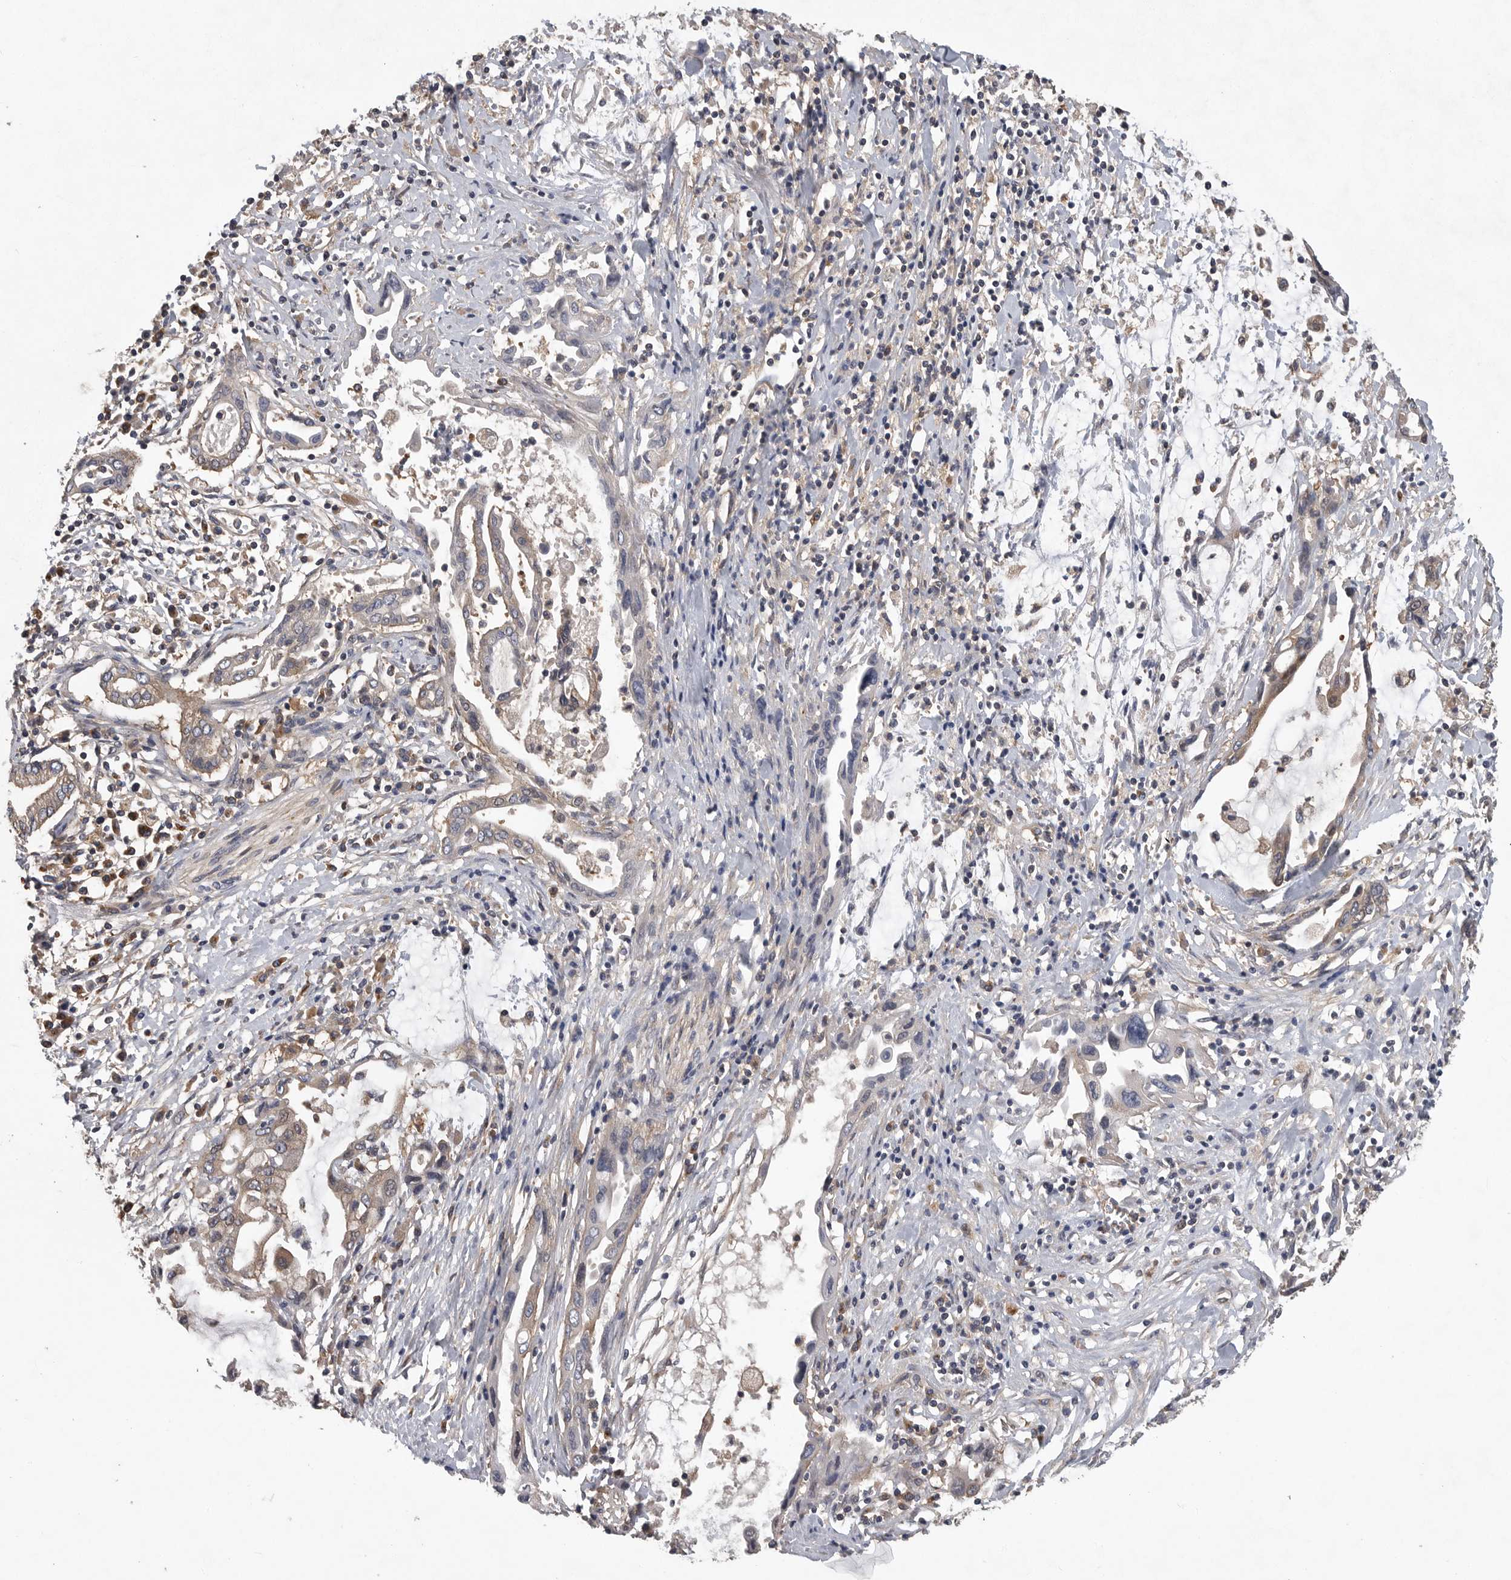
{"staining": {"intensity": "weak", "quantity": "<25%", "location": "cytoplasmic/membranous"}, "tissue": "pancreatic cancer", "cell_type": "Tumor cells", "image_type": "cancer", "snomed": [{"axis": "morphology", "description": "Adenocarcinoma, NOS"}, {"axis": "topography", "description": "Pancreas"}], "caption": "There is no significant expression in tumor cells of pancreatic cancer (adenocarcinoma).", "gene": "OXR1", "patient": {"sex": "female", "age": 57}}